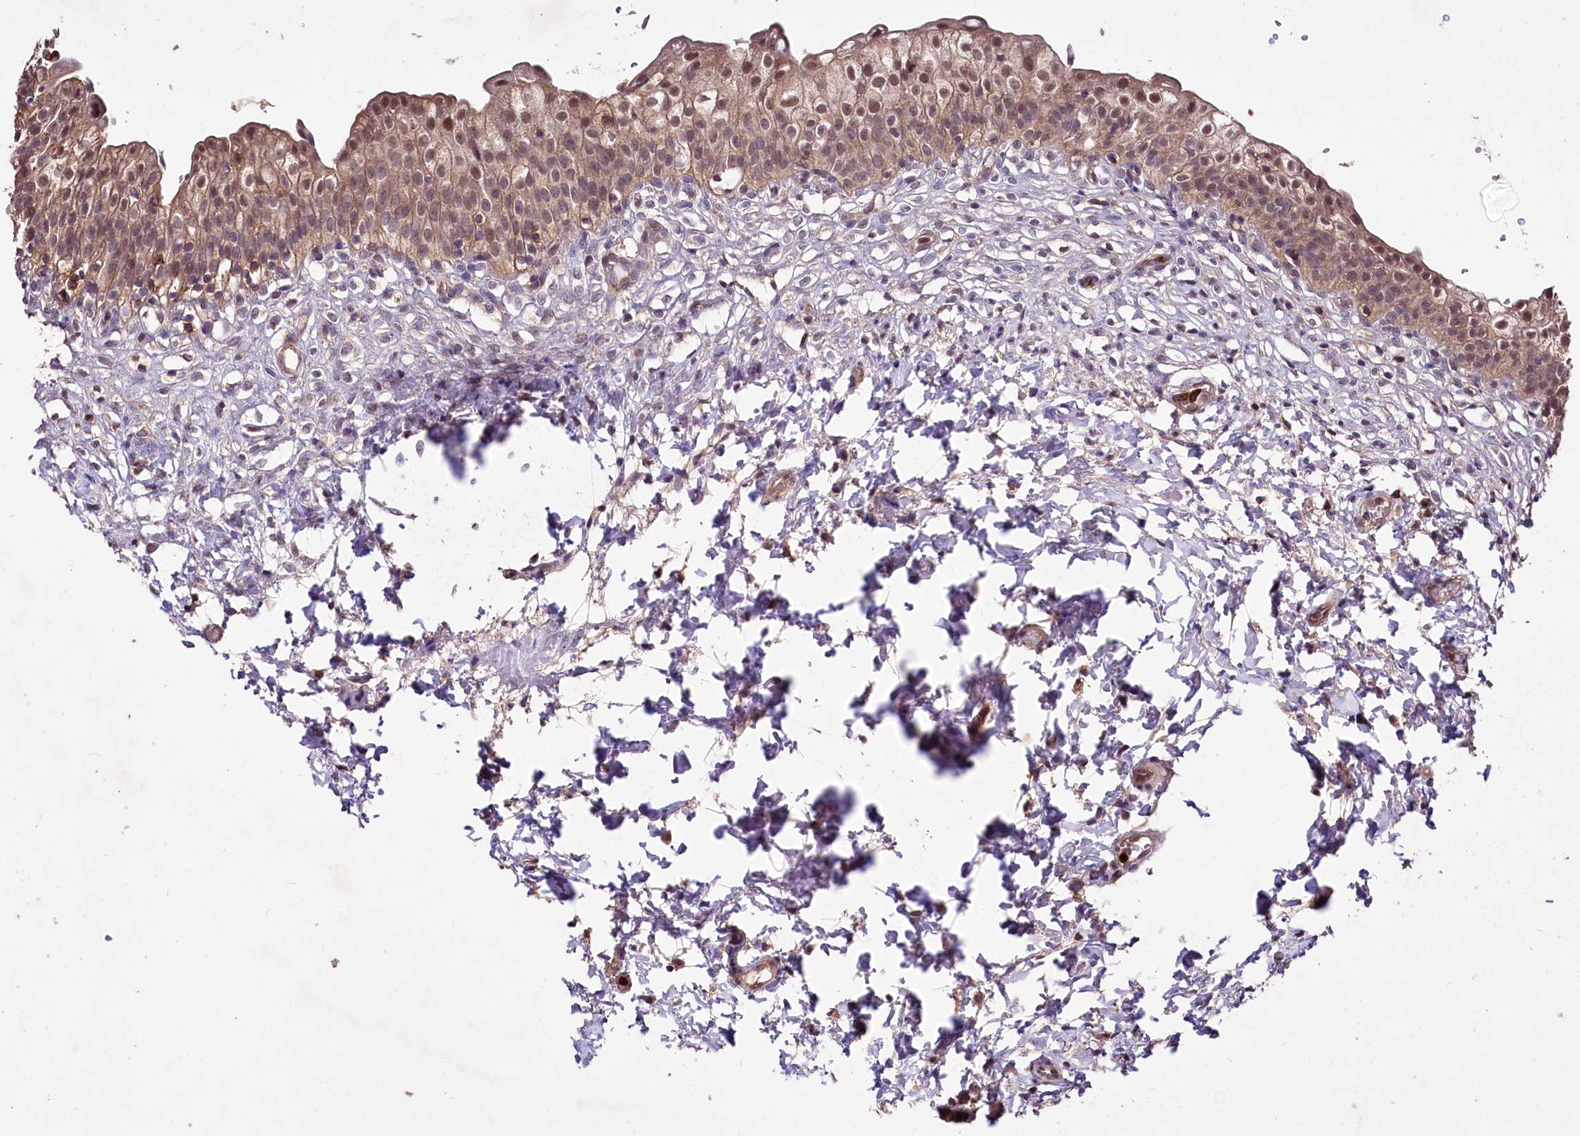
{"staining": {"intensity": "moderate", "quantity": ">75%", "location": "cytoplasmic/membranous,nuclear"}, "tissue": "urinary bladder", "cell_type": "Urothelial cells", "image_type": "normal", "snomed": [{"axis": "morphology", "description": "Normal tissue, NOS"}, {"axis": "topography", "description": "Urinary bladder"}], "caption": "DAB immunohistochemical staining of normal urinary bladder shows moderate cytoplasmic/membranous,nuclear protein staining in approximately >75% of urothelial cells.", "gene": "KLRB1", "patient": {"sex": "male", "age": 55}}